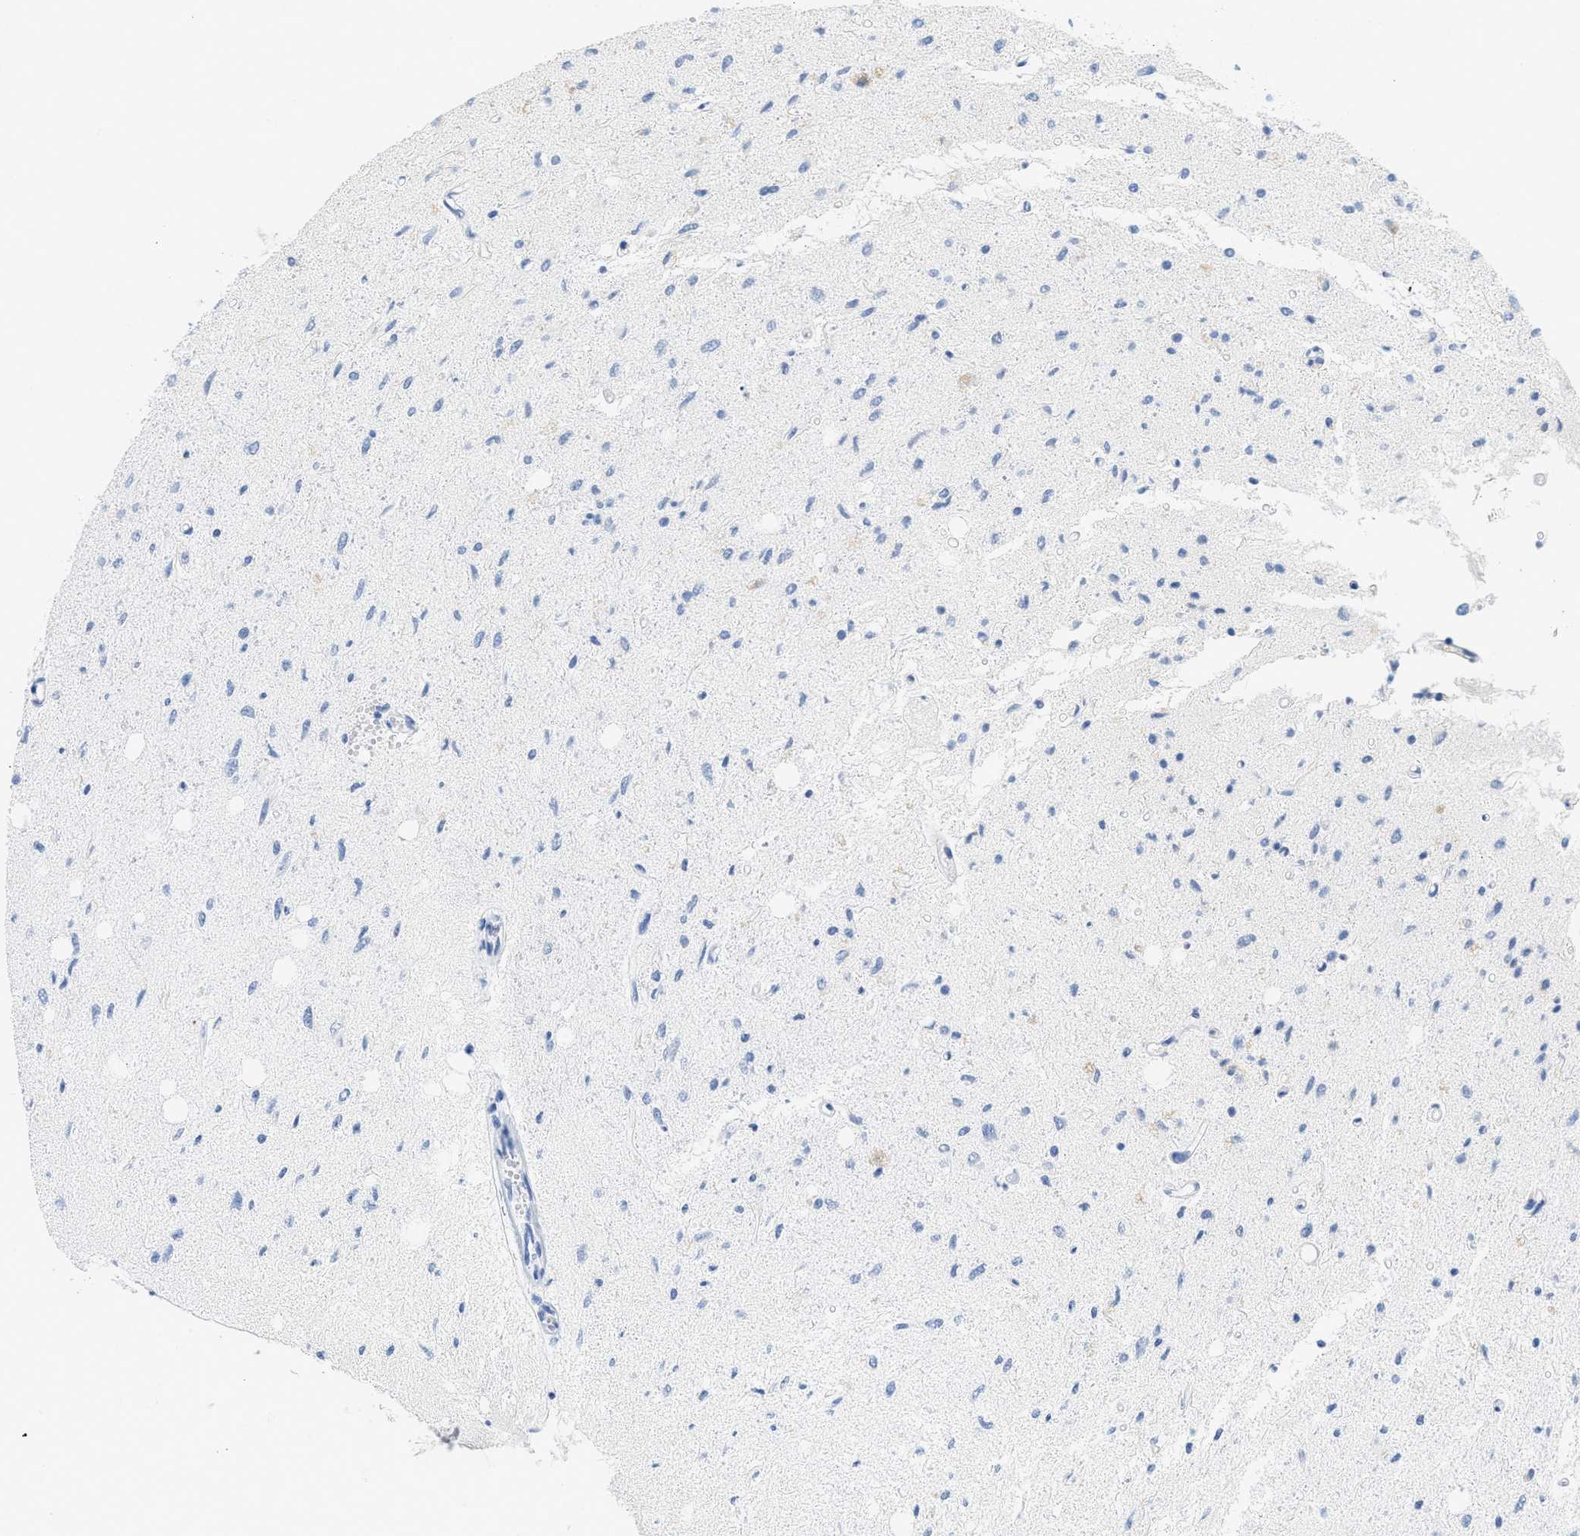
{"staining": {"intensity": "negative", "quantity": "none", "location": "none"}, "tissue": "glioma", "cell_type": "Tumor cells", "image_type": "cancer", "snomed": [{"axis": "morphology", "description": "Glioma, malignant, Low grade"}, {"axis": "topography", "description": "Brain"}], "caption": "Malignant low-grade glioma stained for a protein using immunohistochemistry exhibits no staining tumor cells.", "gene": "PAPPA", "patient": {"sex": "male", "age": 77}}